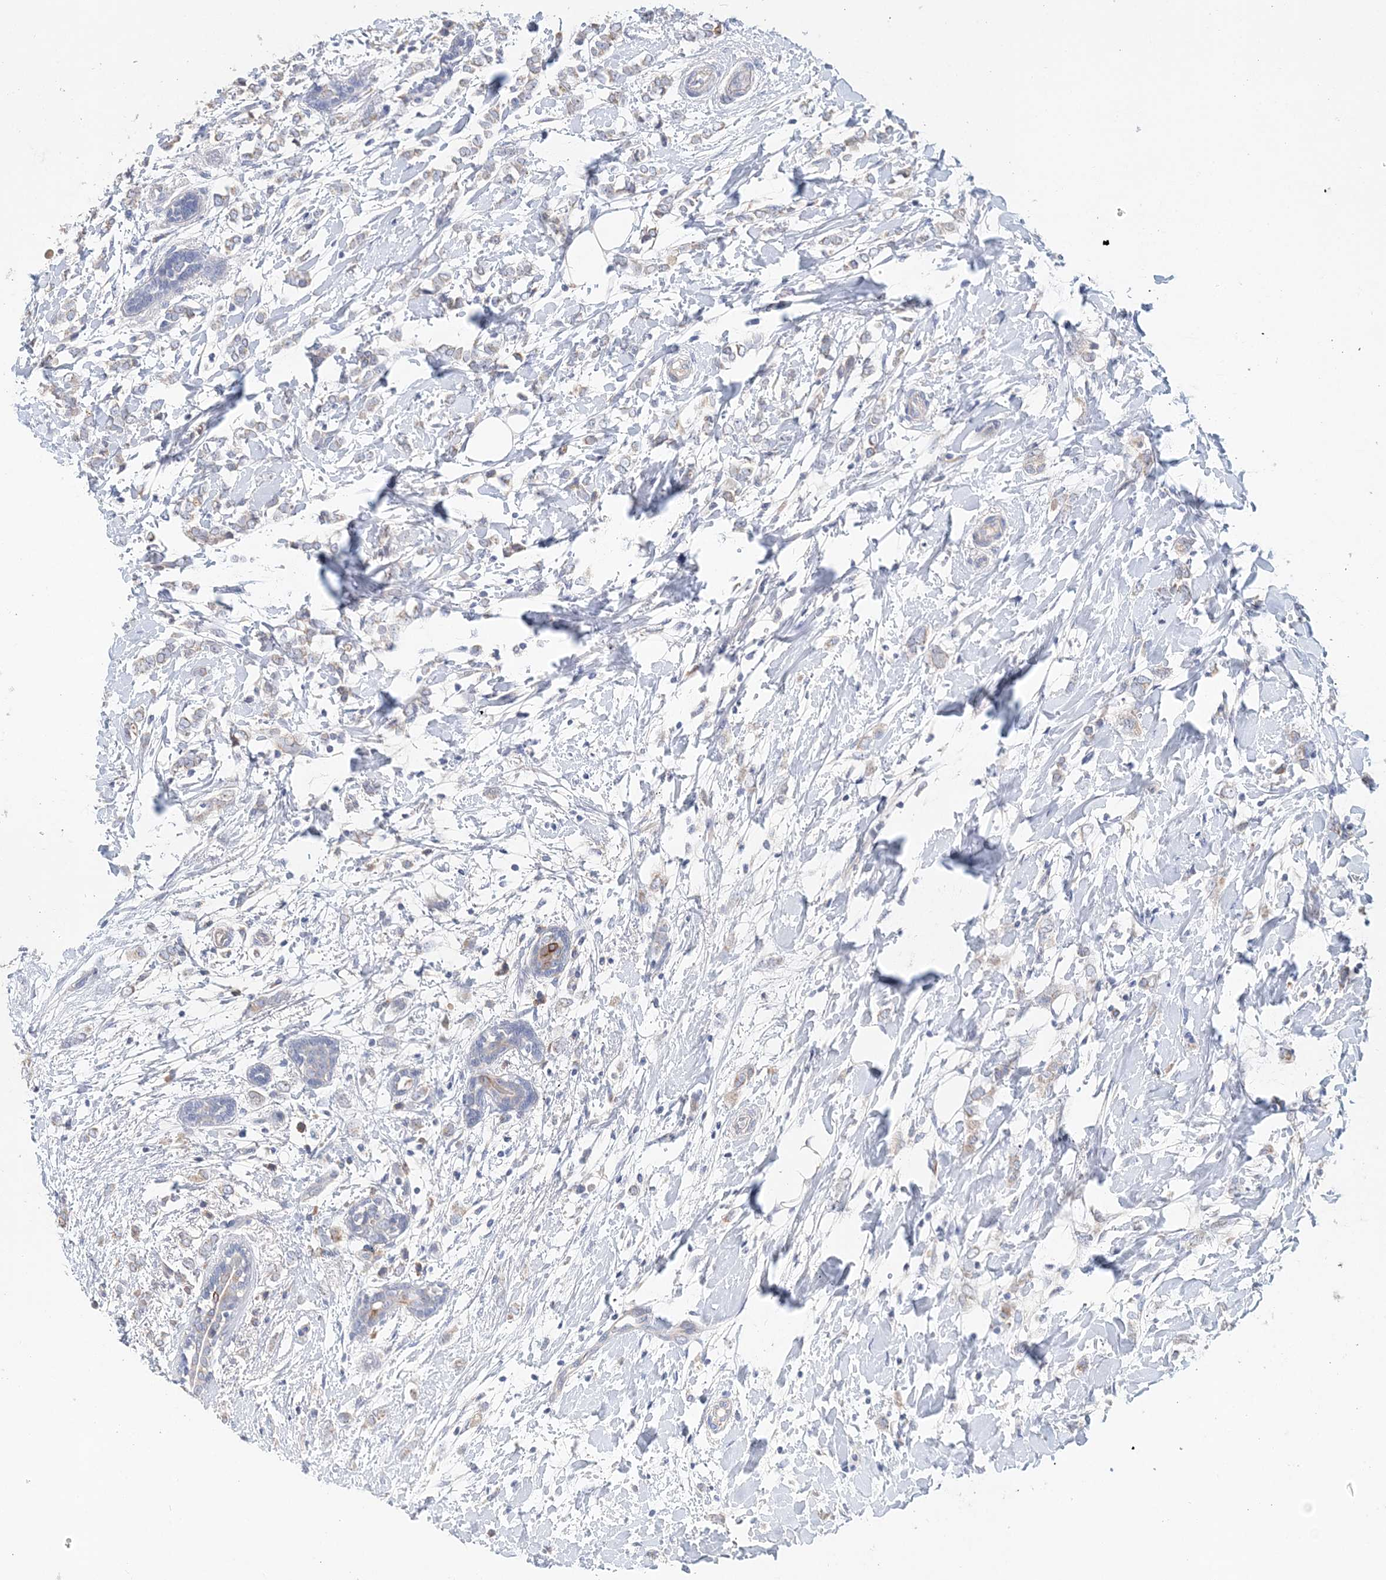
{"staining": {"intensity": "weak", "quantity": "<25%", "location": "cytoplasmic/membranous"}, "tissue": "breast cancer", "cell_type": "Tumor cells", "image_type": "cancer", "snomed": [{"axis": "morphology", "description": "Normal tissue, NOS"}, {"axis": "morphology", "description": "Lobular carcinoma"}, {"axis": "topography", "description": "Breast"}], "caption": "Immunohistochemistry of lobular carcinoma (breast) demonstrates no expression in tumor cells.", "gene": "LRRIQ4", "patient": {"sex": "female", "age": 47}}